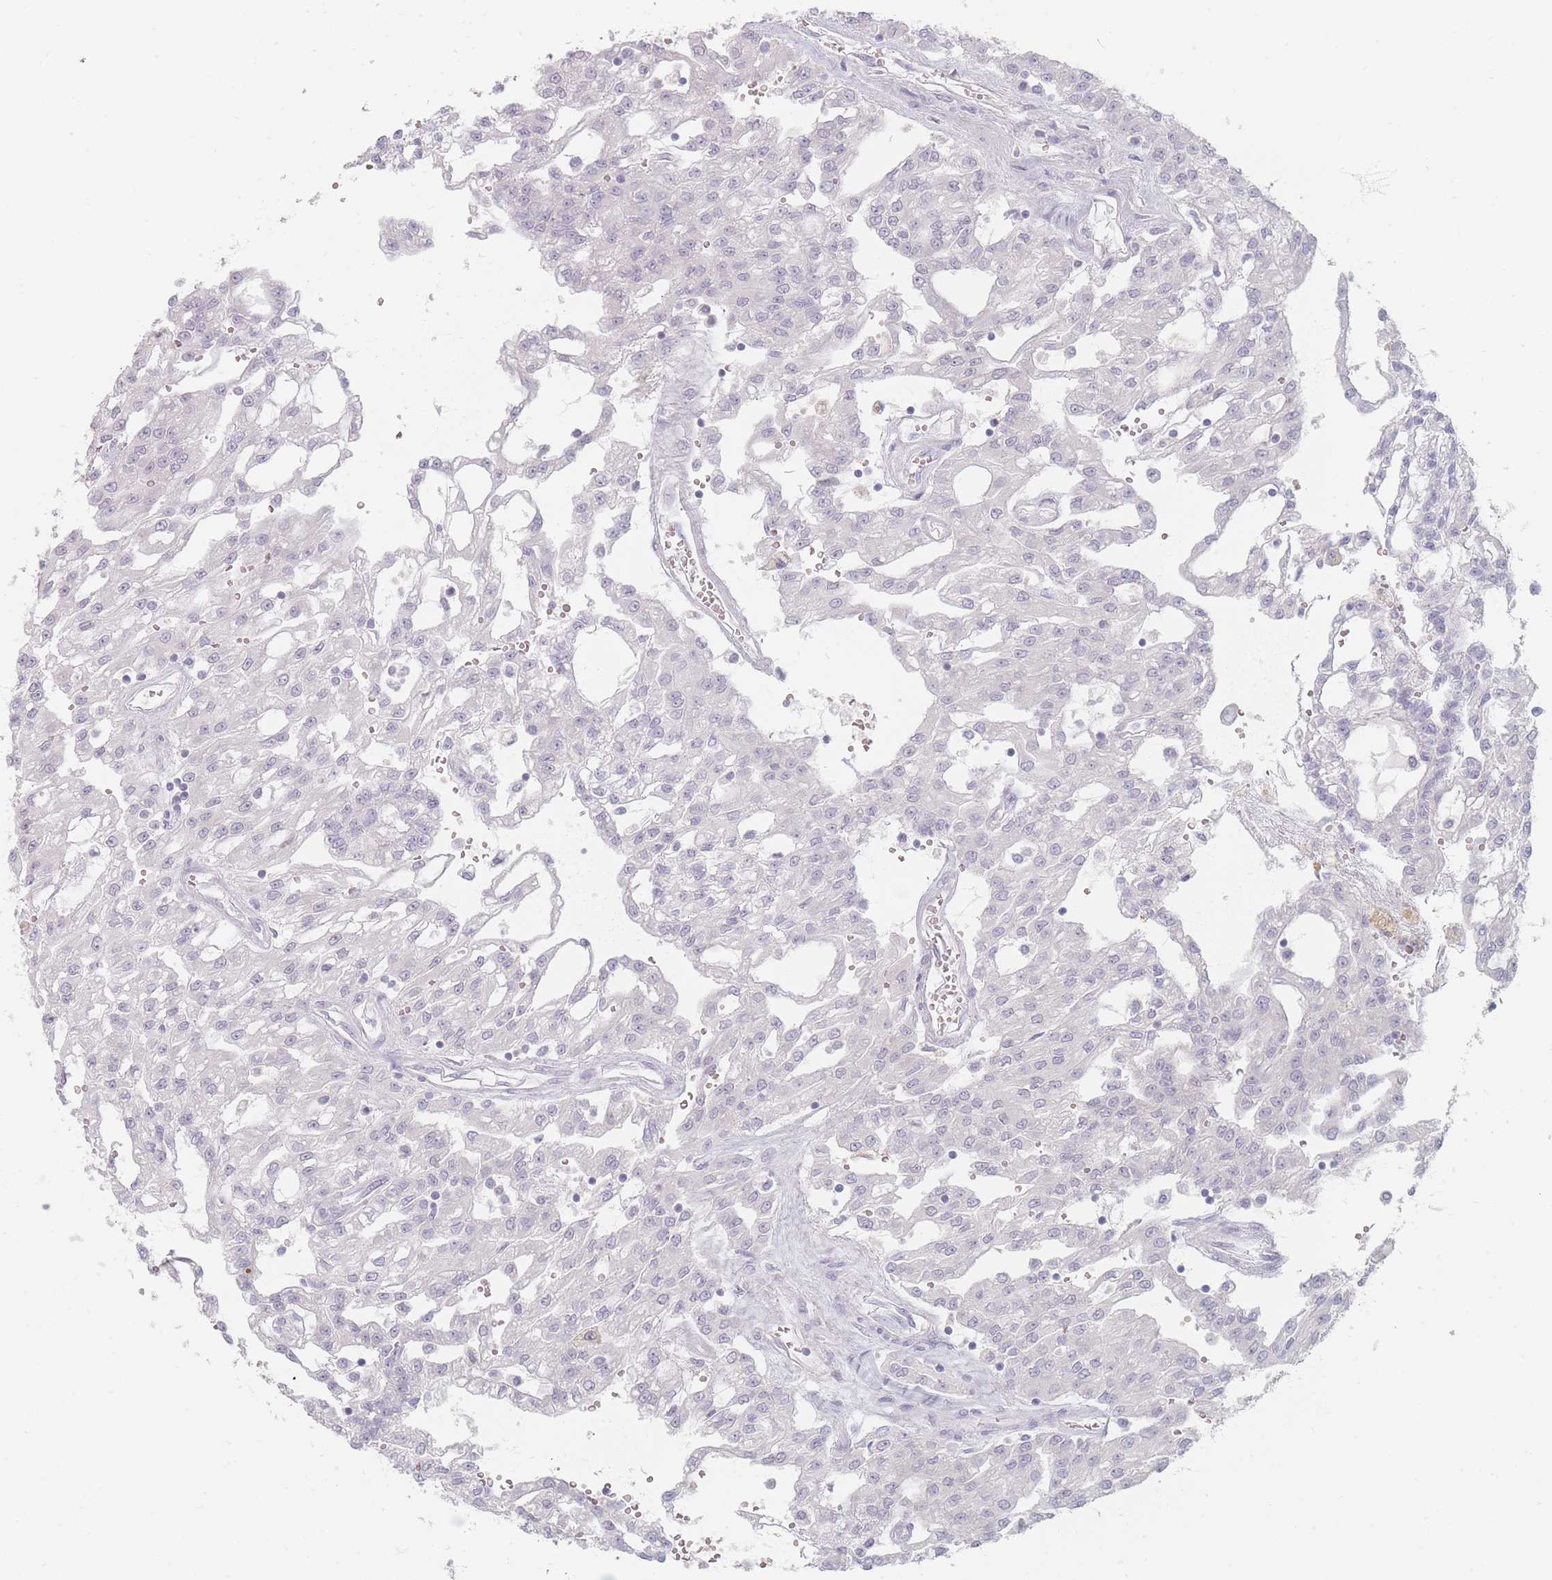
{"staining": {"intensity": "negative", "quantity": "none", "location": "none"}, "tissue": "renal cancer", "cell_type": "Tumor cells", "image_type": "cancer", "snomed": [{"axis": "morphology", "description": "Adenocarcinoma, NOS"}, {"axis": "topography", "description": "Kidney"}], "caption": "Image shows no protein staining in tumor cells of renal cancer tissue.", "gene": "HELZ2", "patient": {"sex": "male", "age": 63}}